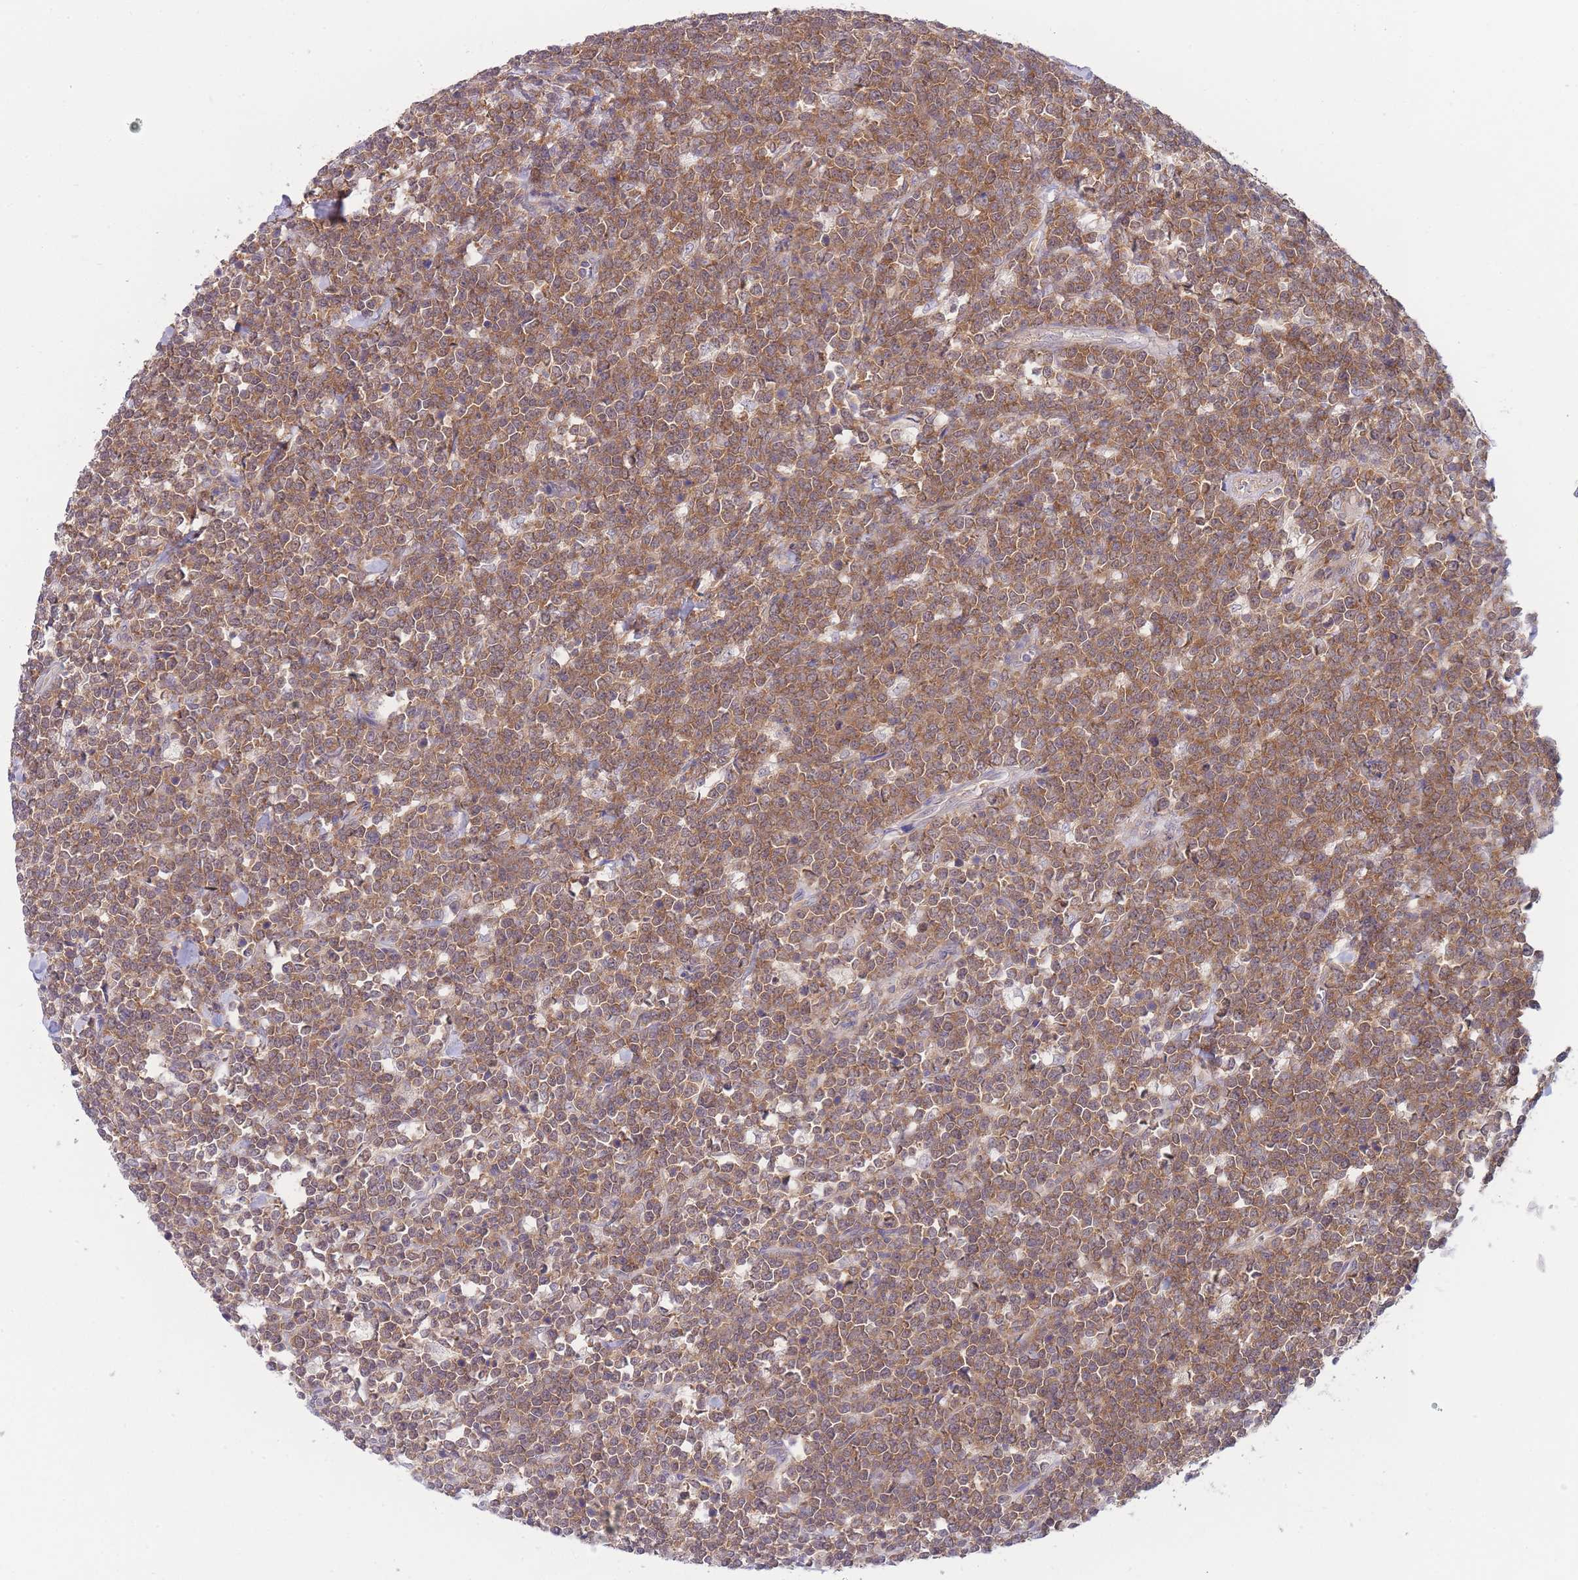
{"staining": {"intensity": "moderate", "quantity": ">75%", "location": "cytoplasmic/membranous"}, "tissue": "lymphoma", "cell_type": "Tumor cells", "image_type": "cancer", "snomed": [{"axis": "morphology", "description": "Malignant lymphoma, non-Hodgkin's type, High grade"}, {"axis": "topography", "description": "Small intestine"}], "caption": "This is an image of immunohistochemistry staining of high-grade malignant lymphoma, non-Hodgkin's type, which shows moderate staining in the cytoplasmic/membranous of tumor cells.", "gene": "PFDN6", "patient": {"sex": "male", "age": 8}}